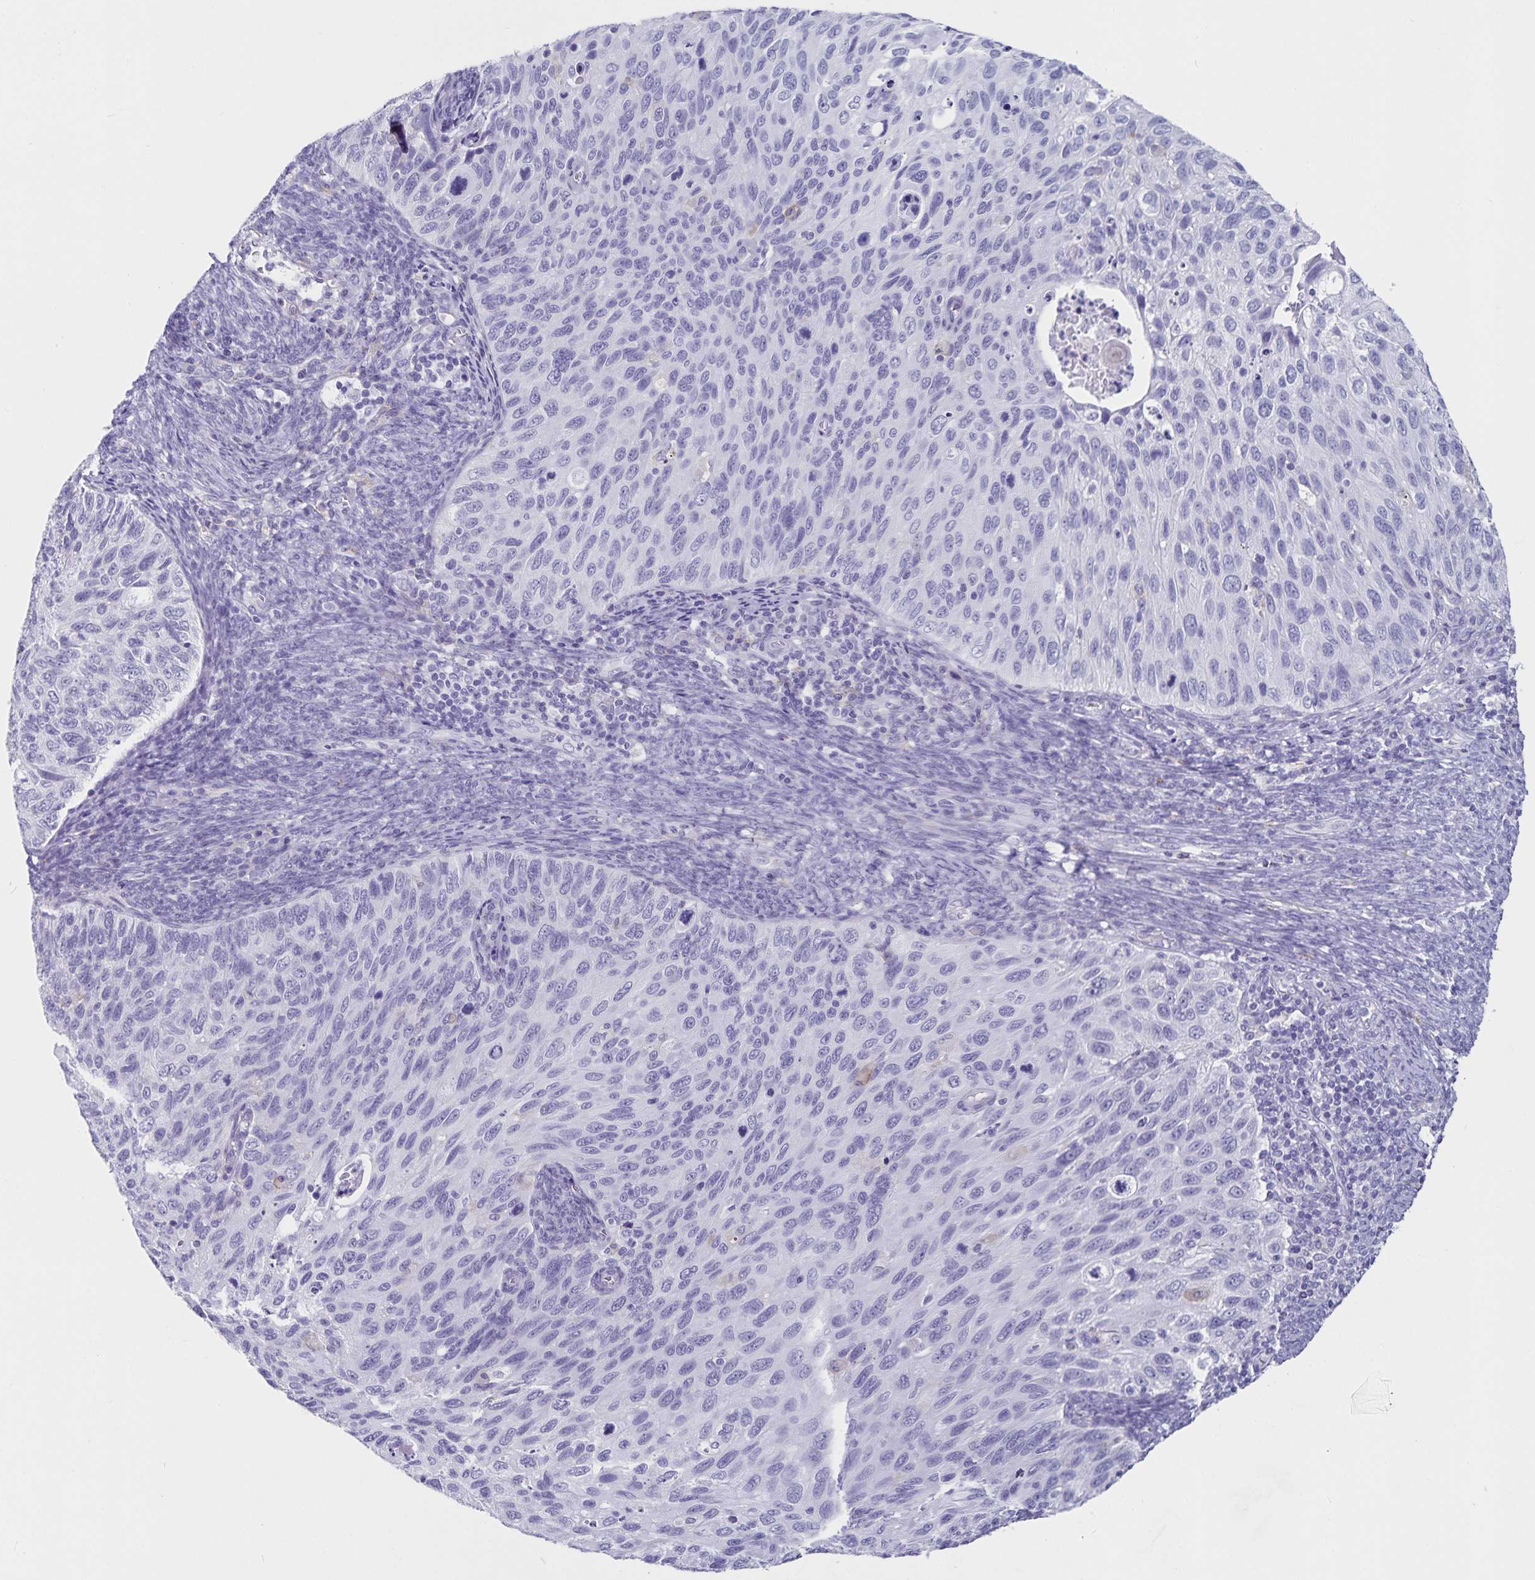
{"staining": {"intensity": "negative", "quantity": "none", "location": "none"}, "tissue": "cervical cancer", "cell_type": "Tumor cells", "image_type": "cancer", "snomed": [{"axis": "morphology", "description": "Squamous cell carcinoma, NOS"}, {"axis": "topography", "description": "Cervix"}], "caption": "The micrograph reveals no significant positivity in tumor cells of cervical cancer.", "gene": "PLAC1", "patient": {"sex": "female", "age": 70}}